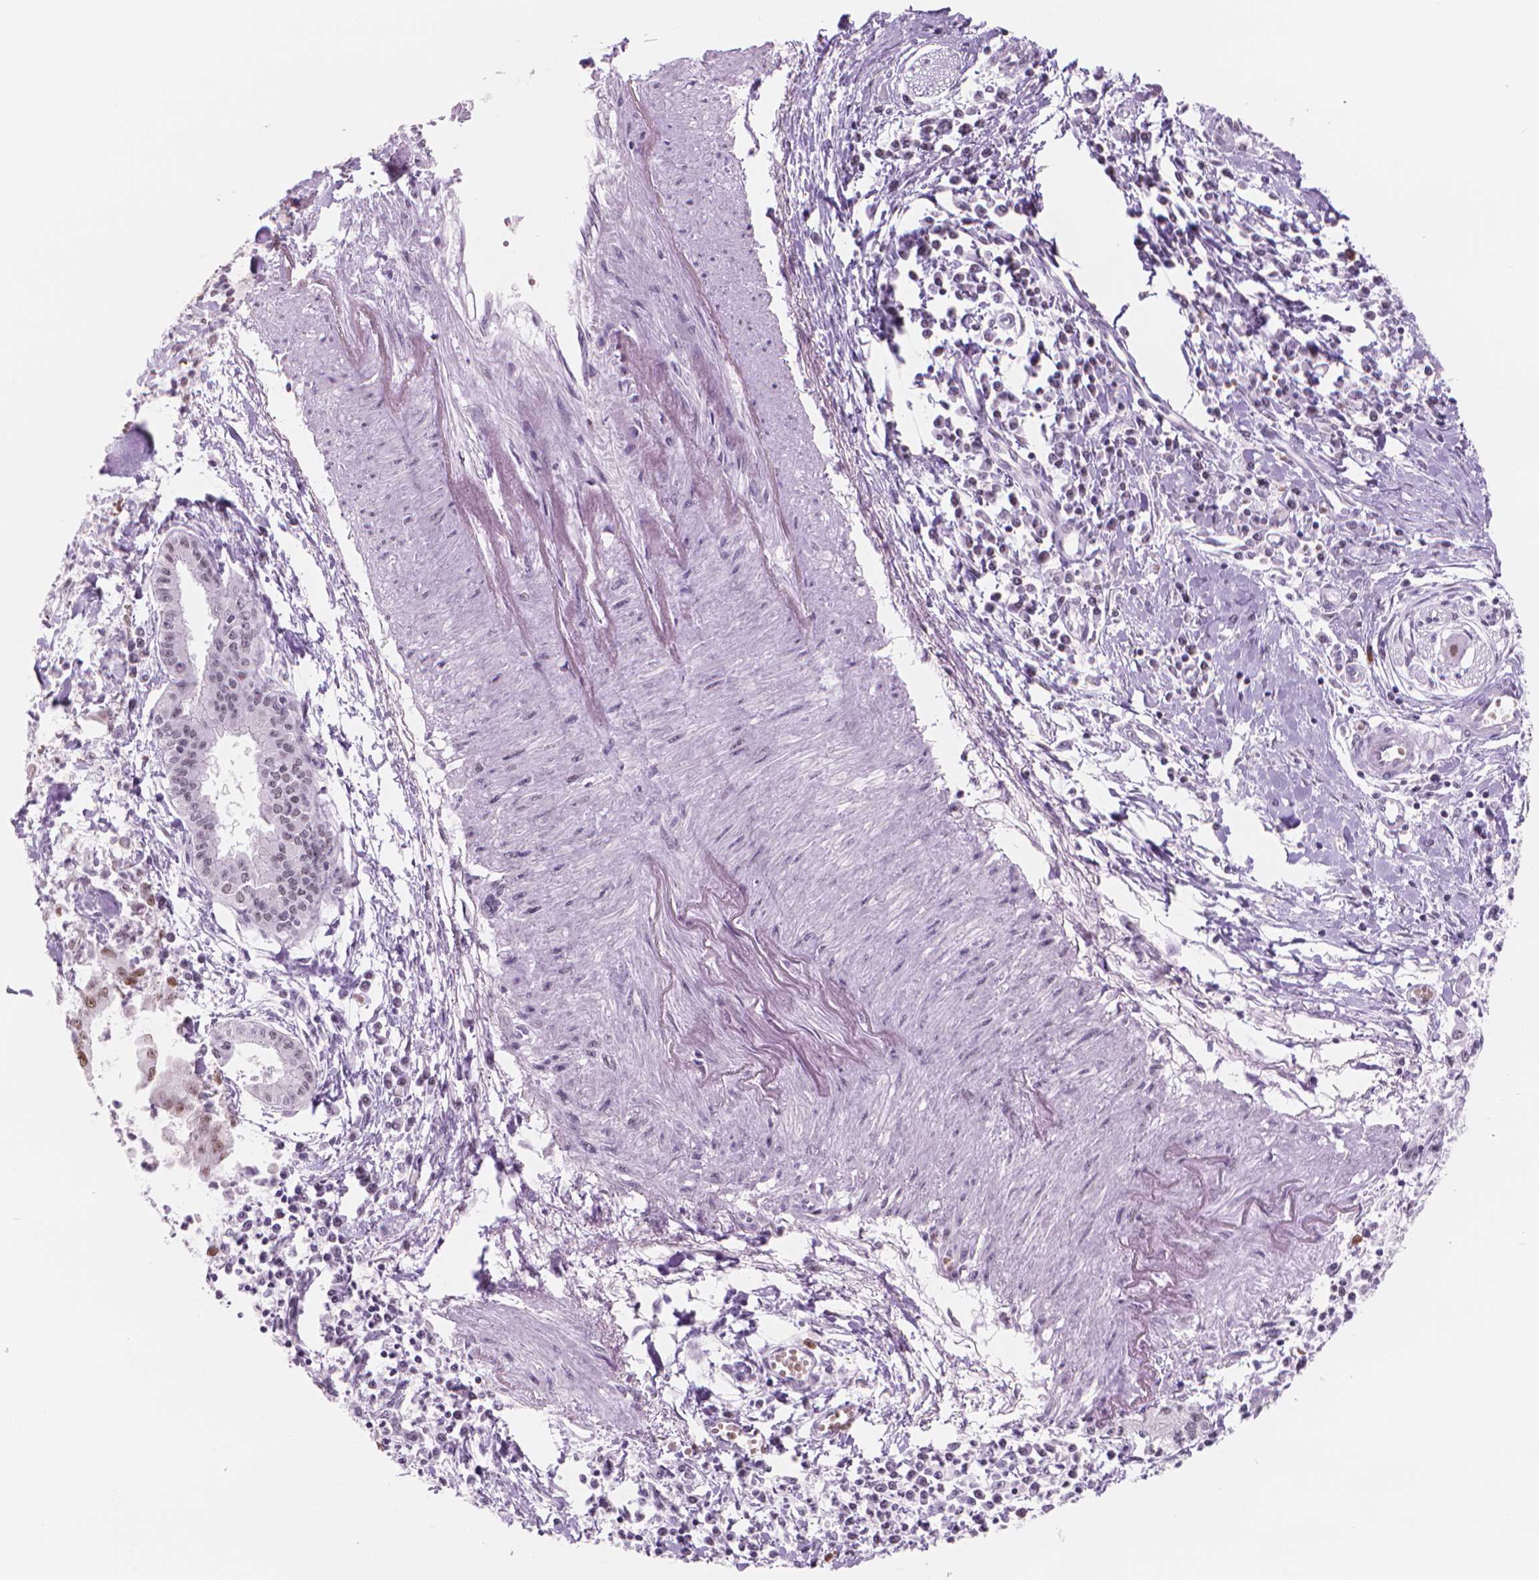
{"staining": {"intensity": "moderate", "quantity": "25%-75%", "location": "nuclear"}, "tissue": "pancreatic cancer", "cell_type": "Tumor cells", "image_type": "cancer", "snomed": [{"axis": "morphology", "description": "Adenocarcinoma, NOS"}, {"axis": "topography", "description": "Pancreas"}], "caption": "Human pancreatic adenocarcinoma stained with a protein marker displays moderate staining in tumor cells.", "gene": "POLR3D", "patient": {"sex": "male", "age": 72}}